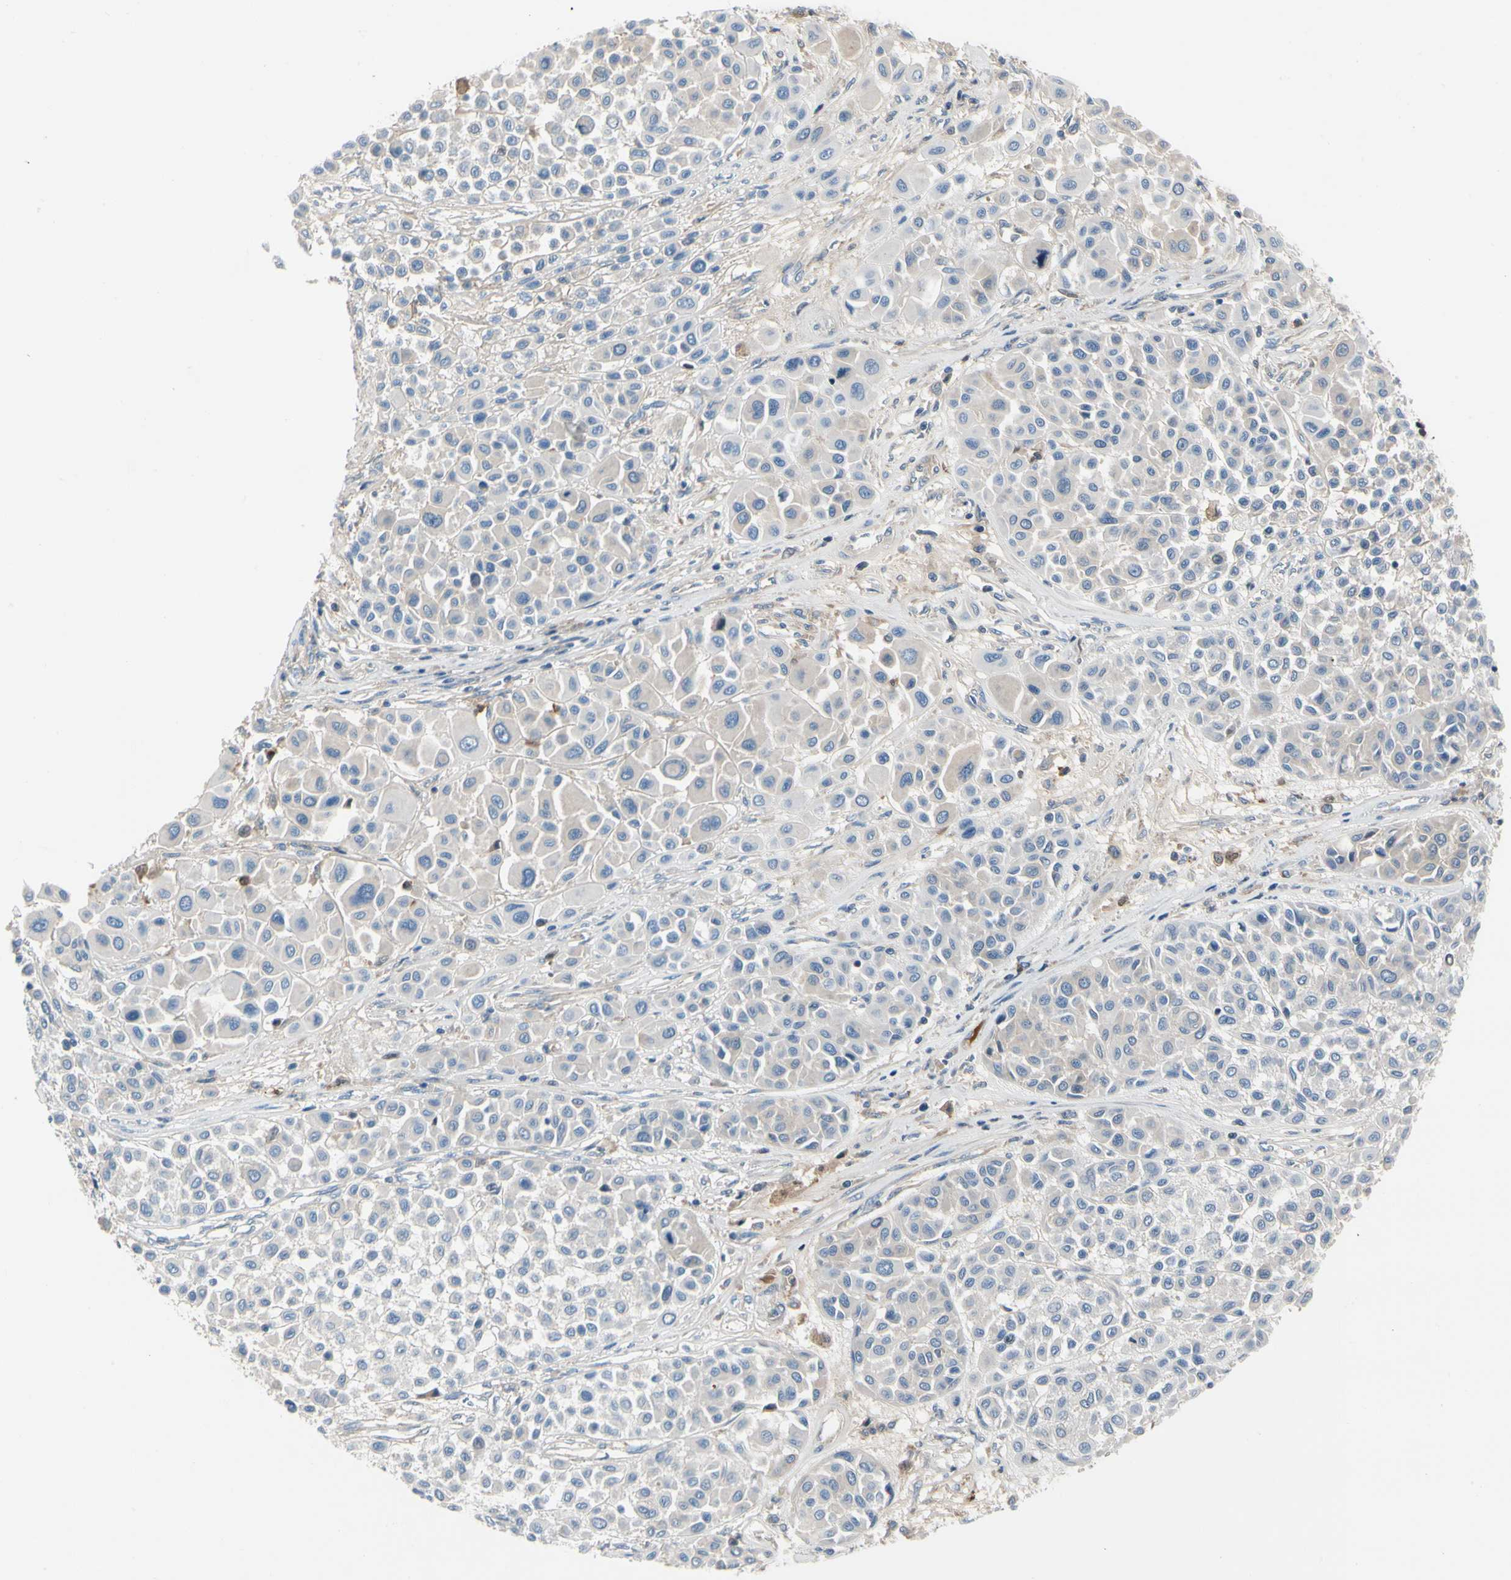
{"staining": {"intensity": "negative", "quantity": "none", "location": "none"}, "tissue": "melanoma", "cell_type": "Tumor cells", "image_type": "cancer", "snomed": [{"axis": "morphology", "description": "Malignant melanoma, Metastatic site"}, {"axis": "topography", "description": "Soft tissue"}], "caption": "DAB immunohistochemical staining of melanoma reveals no significant expression in tumor cells. (Immunohistochemistry, brightfield microscopy, high magnification).", "gene": "HJURP", "patient": {"sex": "male", "age": 41}}